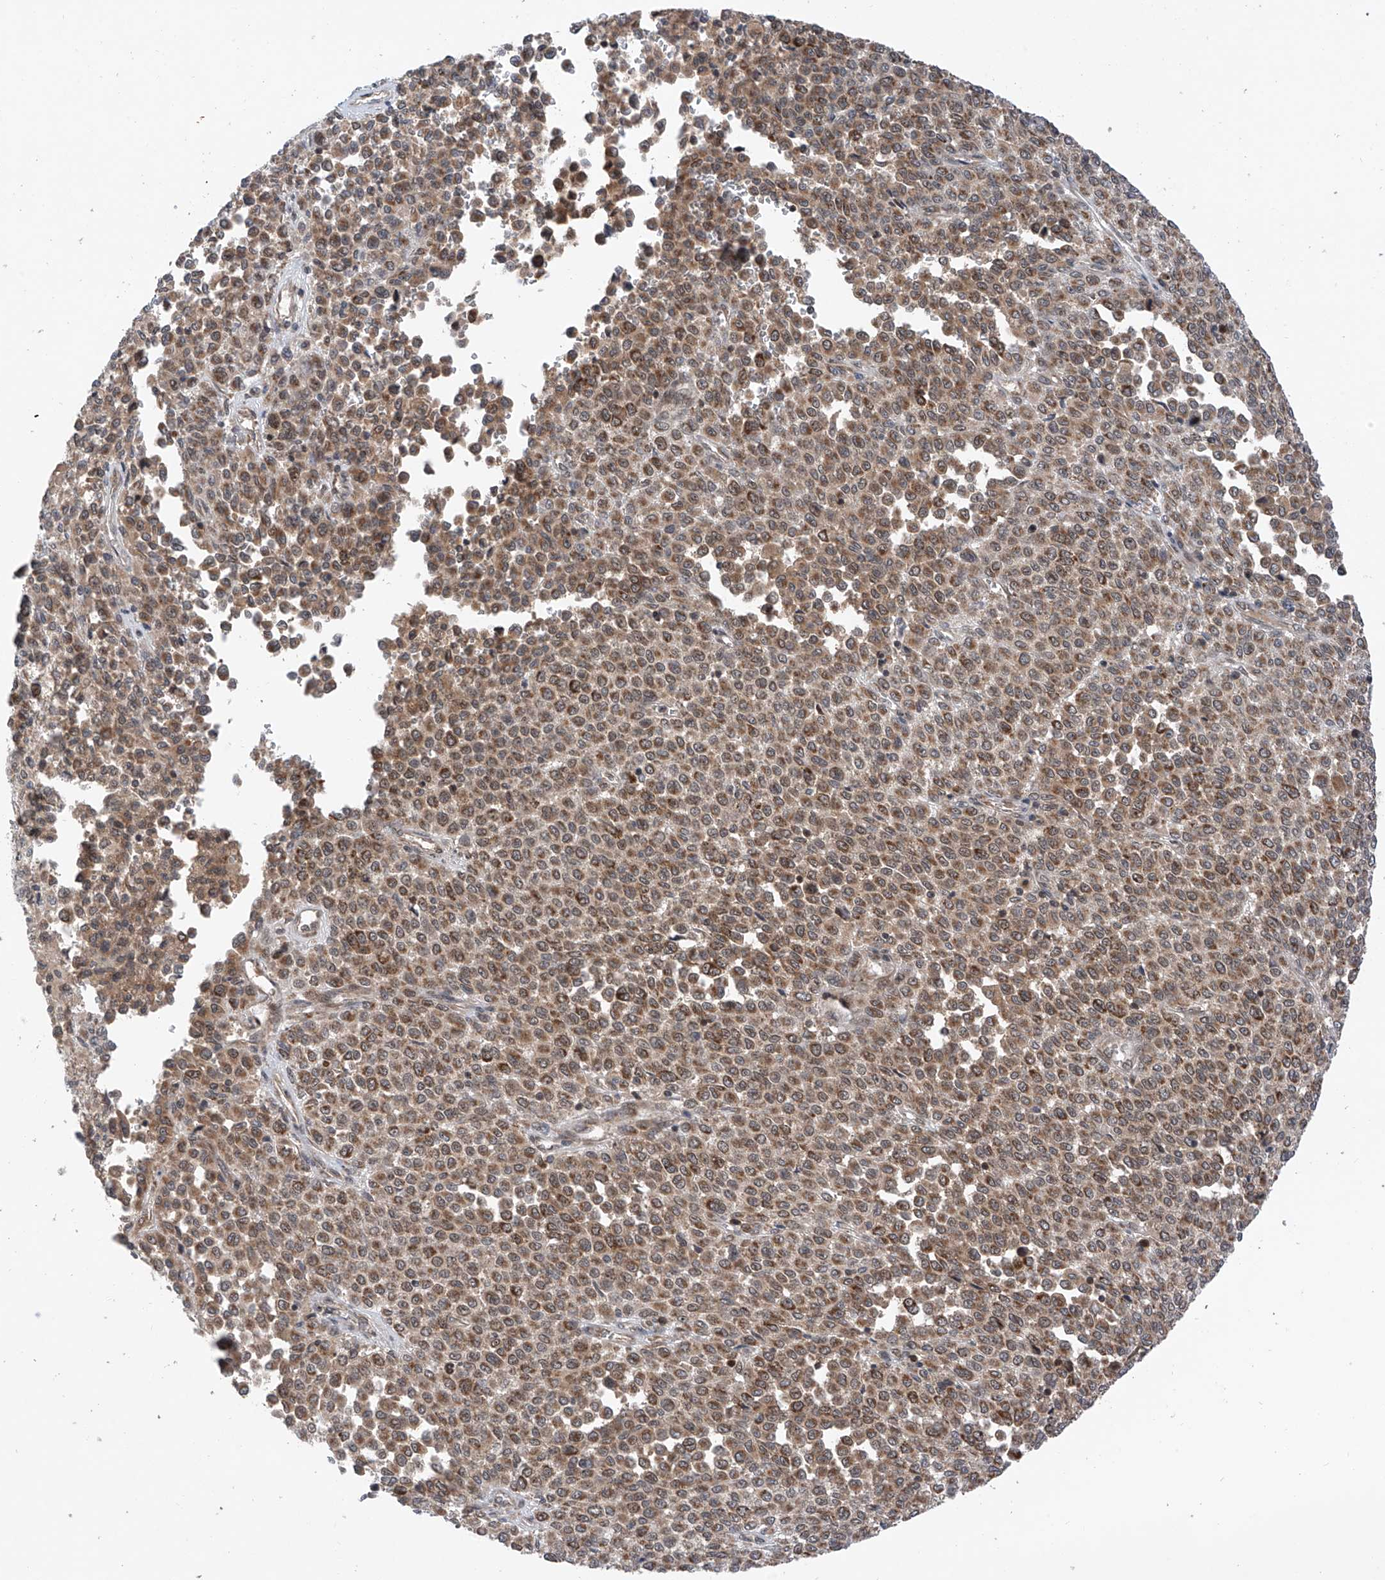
{"staining": {"intensity": "moderate", "quantity": ">75%", "location": "cytoplasmic/membranous"}, "tissue": "melanoma", "cell_type": "Tumor cells", "image_type": "cancer", "snomed": [{"axis": "morphology", "description": "Malignant melanoma, Metastatic site"}, {"axis": "topography", "description": "Pancreas"}], "caption": "Protein expression analysis of human malignant melanoma (metastatic site) reveals moderate cytoplasmic/membranous staining in approximately >75% of tumor cells.", "gene": "C1orf131", "patient": {"sex": "female", "age": 30}}